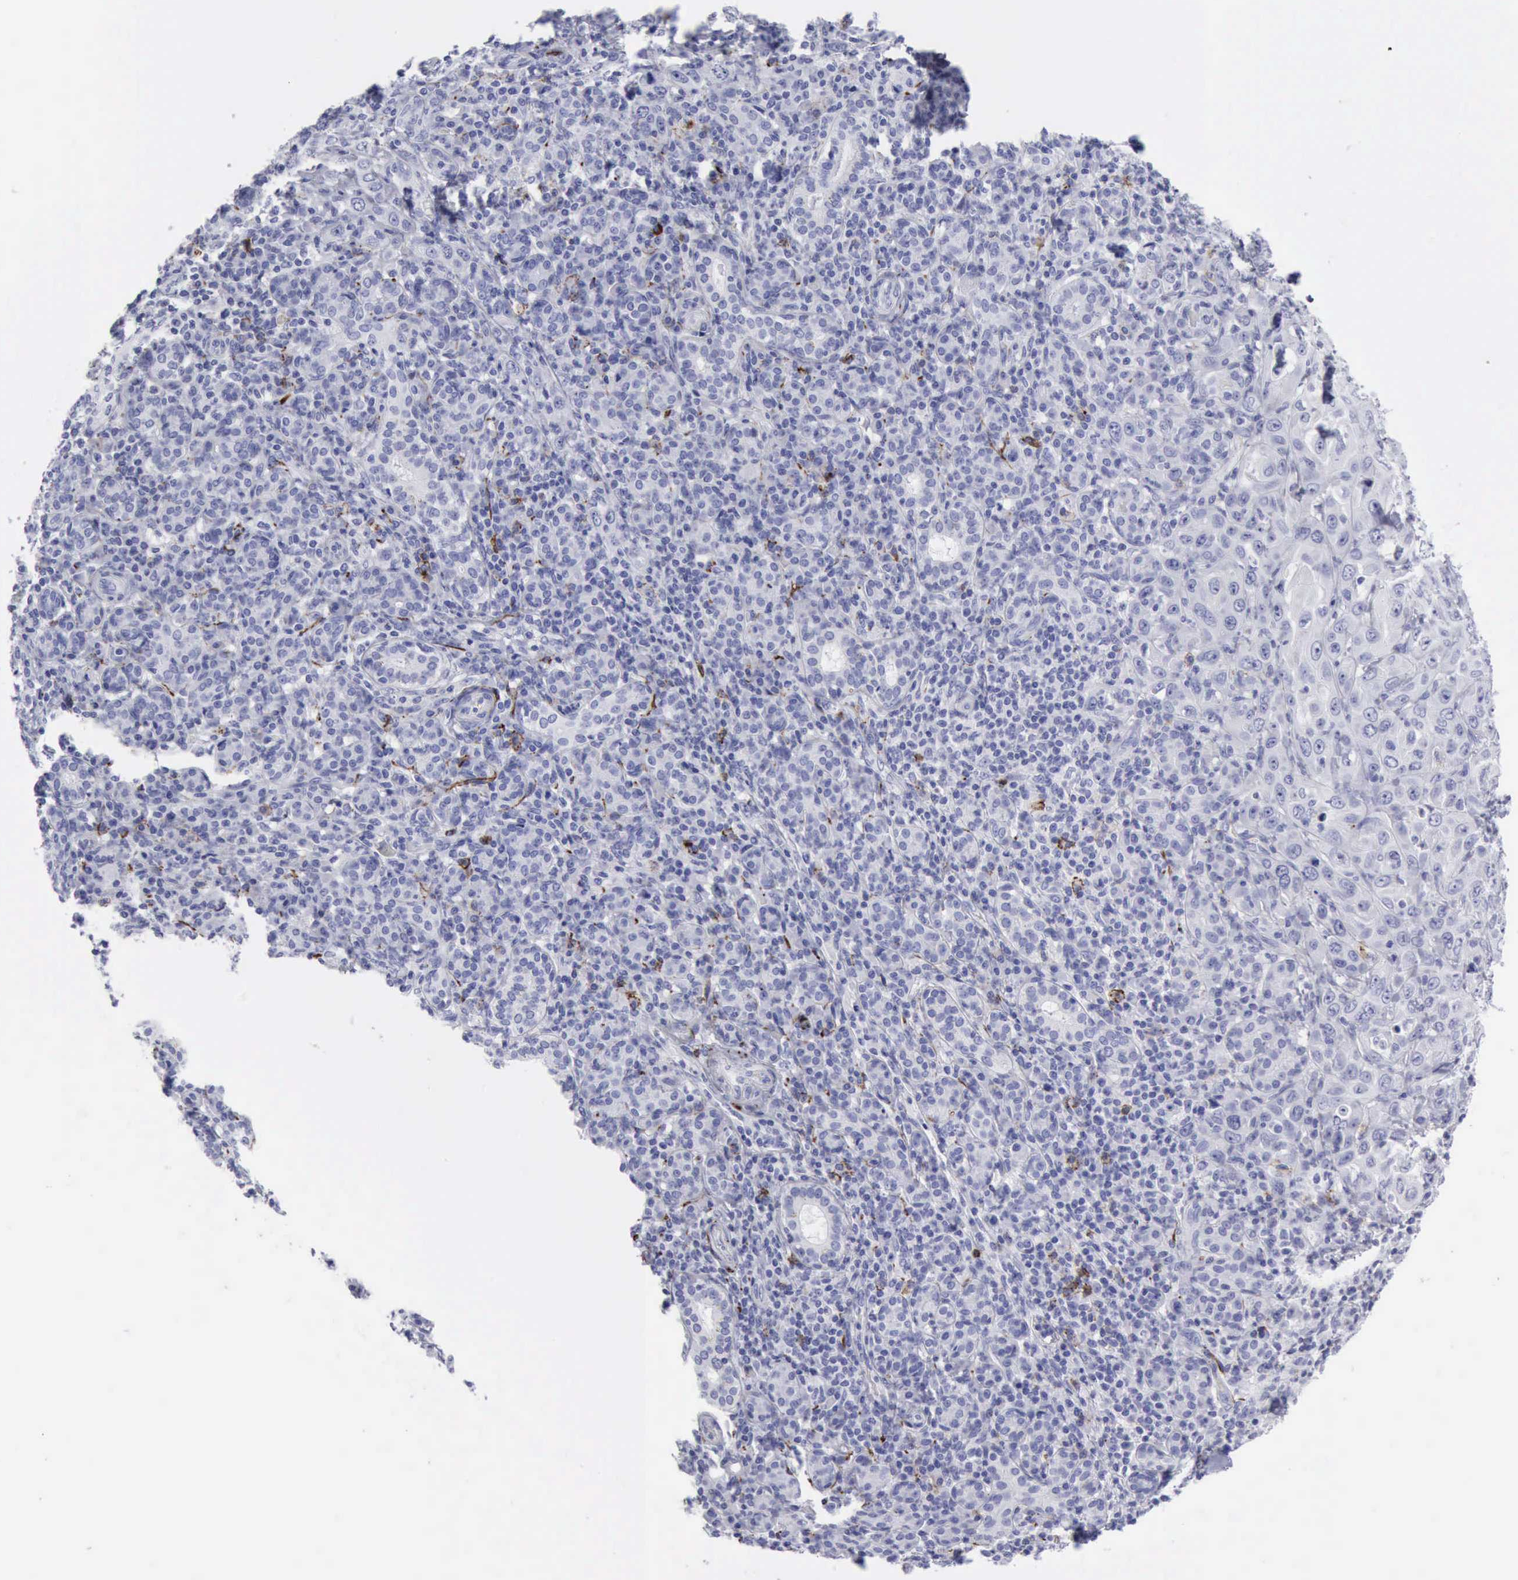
{"staining": {"intensity": "negative", "quantity": "none", "location": "none"}, "tissue": "skin cancer", "cell_type": "Tumor cells", "image_type": "cancer", "snomed": [{"axis": "morphology", "description": "Squamous cell carcinoma, NOS"}, {"axis": "topography", "description": "Skin"}], "caption": "Immunohistochemistry of squamous cell carcinoma (skin) shows no positivity in tumor cells. (IHC, brightfield microscopy, high magnification).", "gene": "NCAM1", "patient": {"sex": "male", "age": 84}}